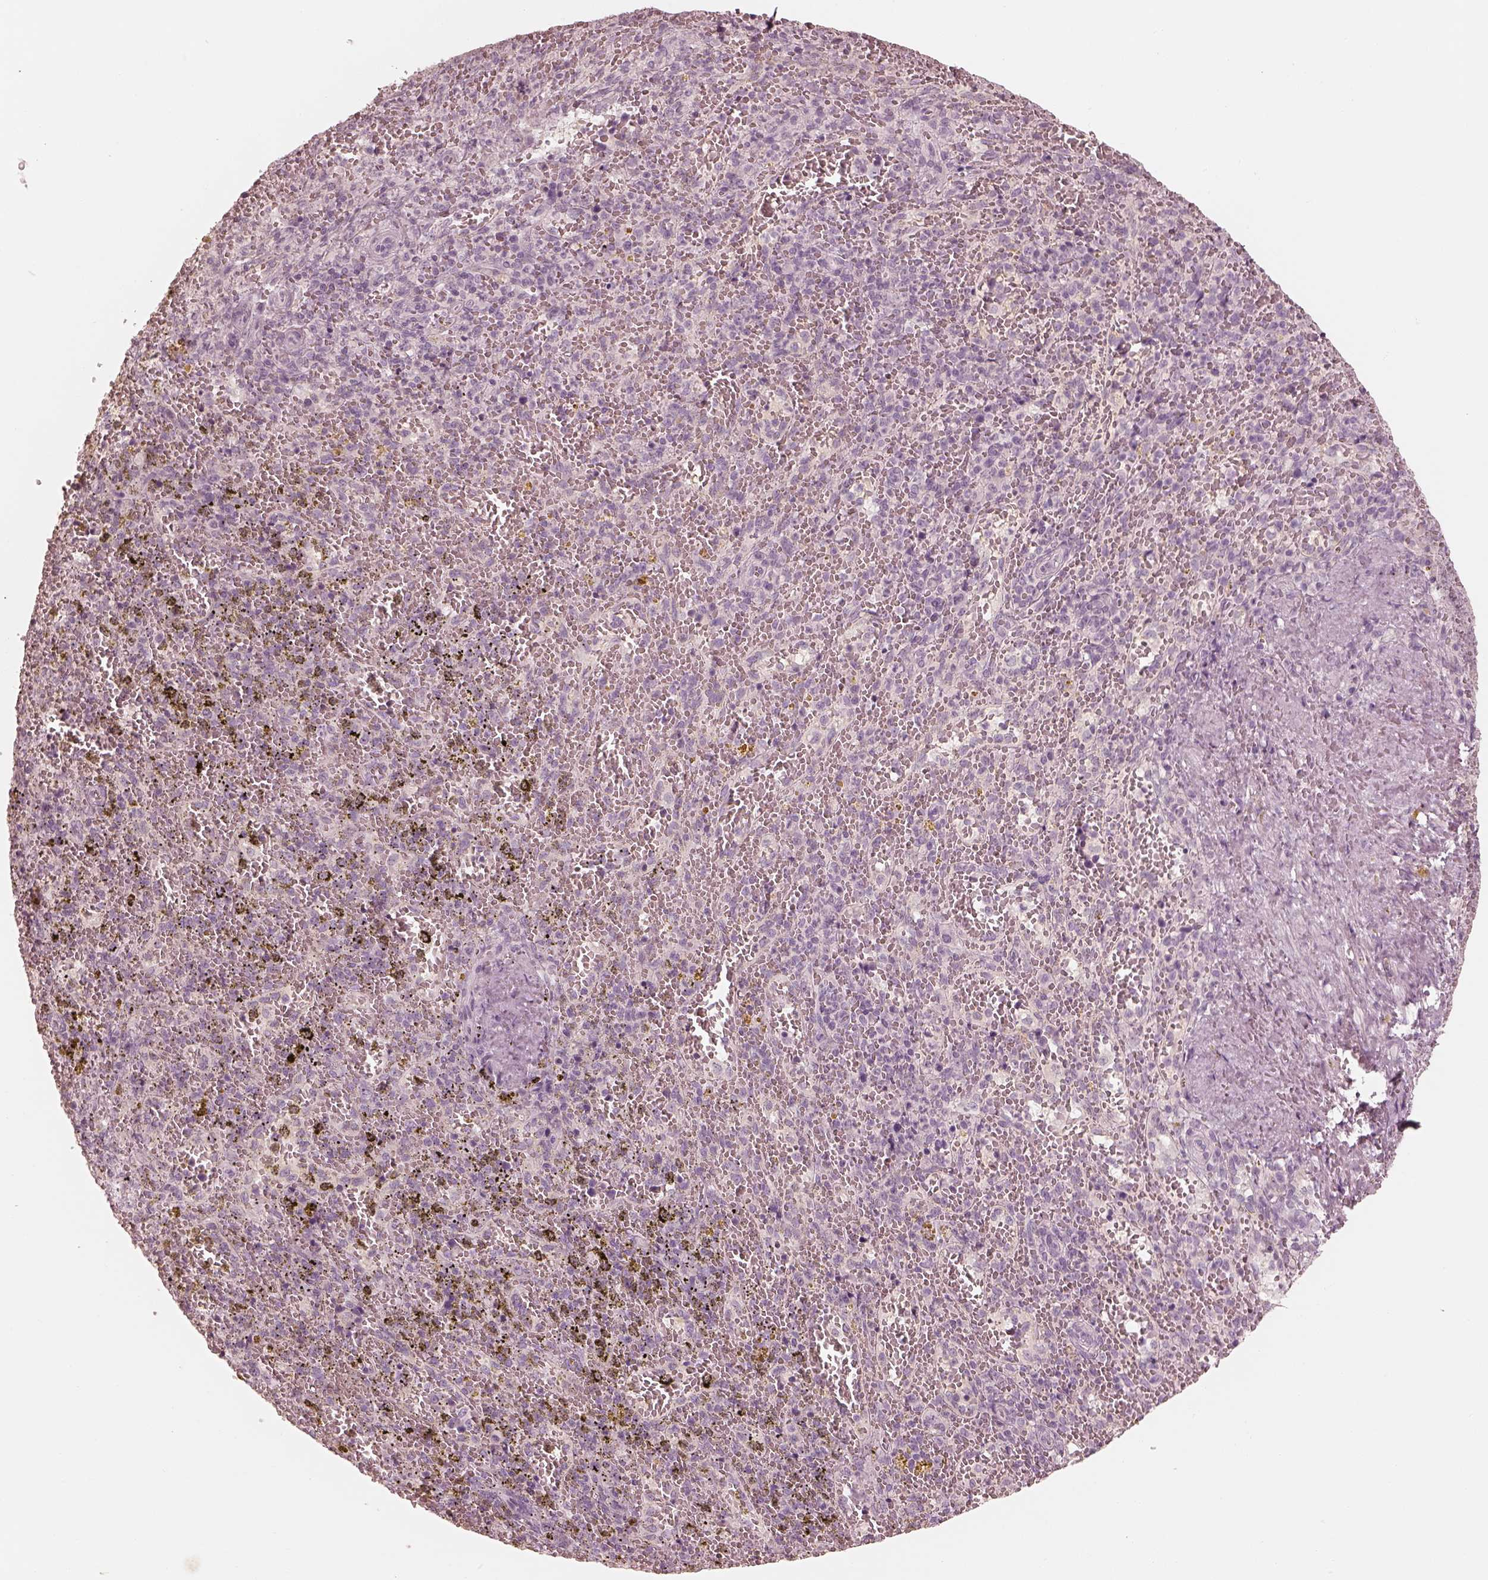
{"staining": {"intensity": "negative", "quantity": "none", "location": "none"}, "tissue": "spleen", "cell_type": "Cells in red pulp", "image_type": "normal", "snomed": [{"axis": "morphology", "description": "Normal tissue, NOS"}, {"axis": "topography", "description": "Spleen"}], "caption": "Normal spleen was stained to show a protein in brown. There is no significant expression in cells in red pulp.", "gene": "CALR3", "patient": {"sex": "female", "age": 50}}